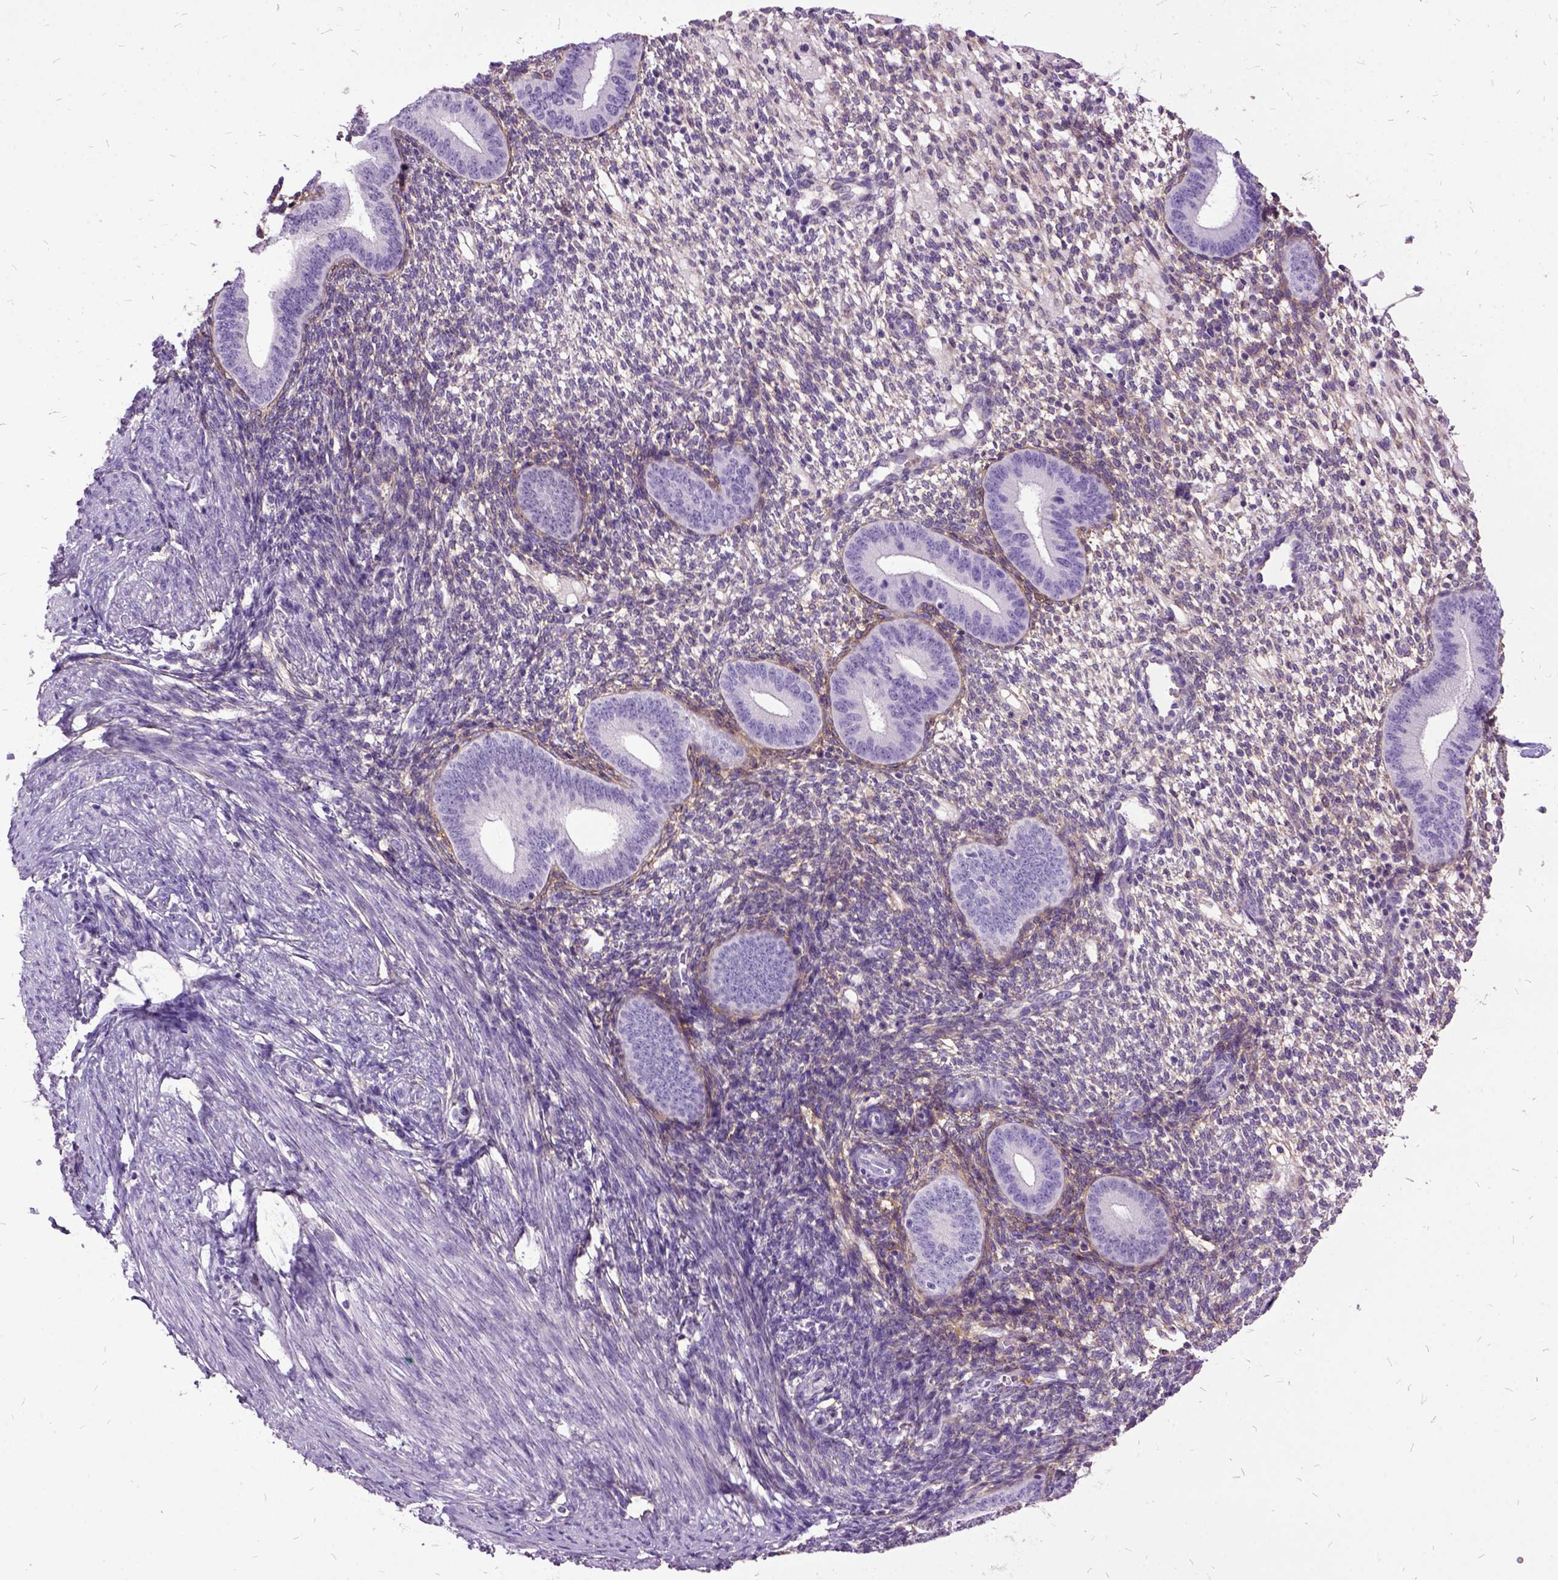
{"staining": {"intensity": "moderate", "quantity": "25%-75%", "location": "cytoplasmic/membranous"}, "tissue": "endometrium", "cell_type": "Cells in endometrial stroma", "image_type": "normal", "snomed": [{"axis": "morphology", "description": "Normal tissue, NOS"}, {"axis": "topography", "description": "Endometrium"}], "caption": "Approximately 25%-75% of cells in endometrial stroma in unremarkable human endometrium demonstrate moderate cytoplasmic/membranous protein expression as visualized by brown immunohistochemical staining.", "gene": "MME", "patient": {"sex": "female", "age": 40}}